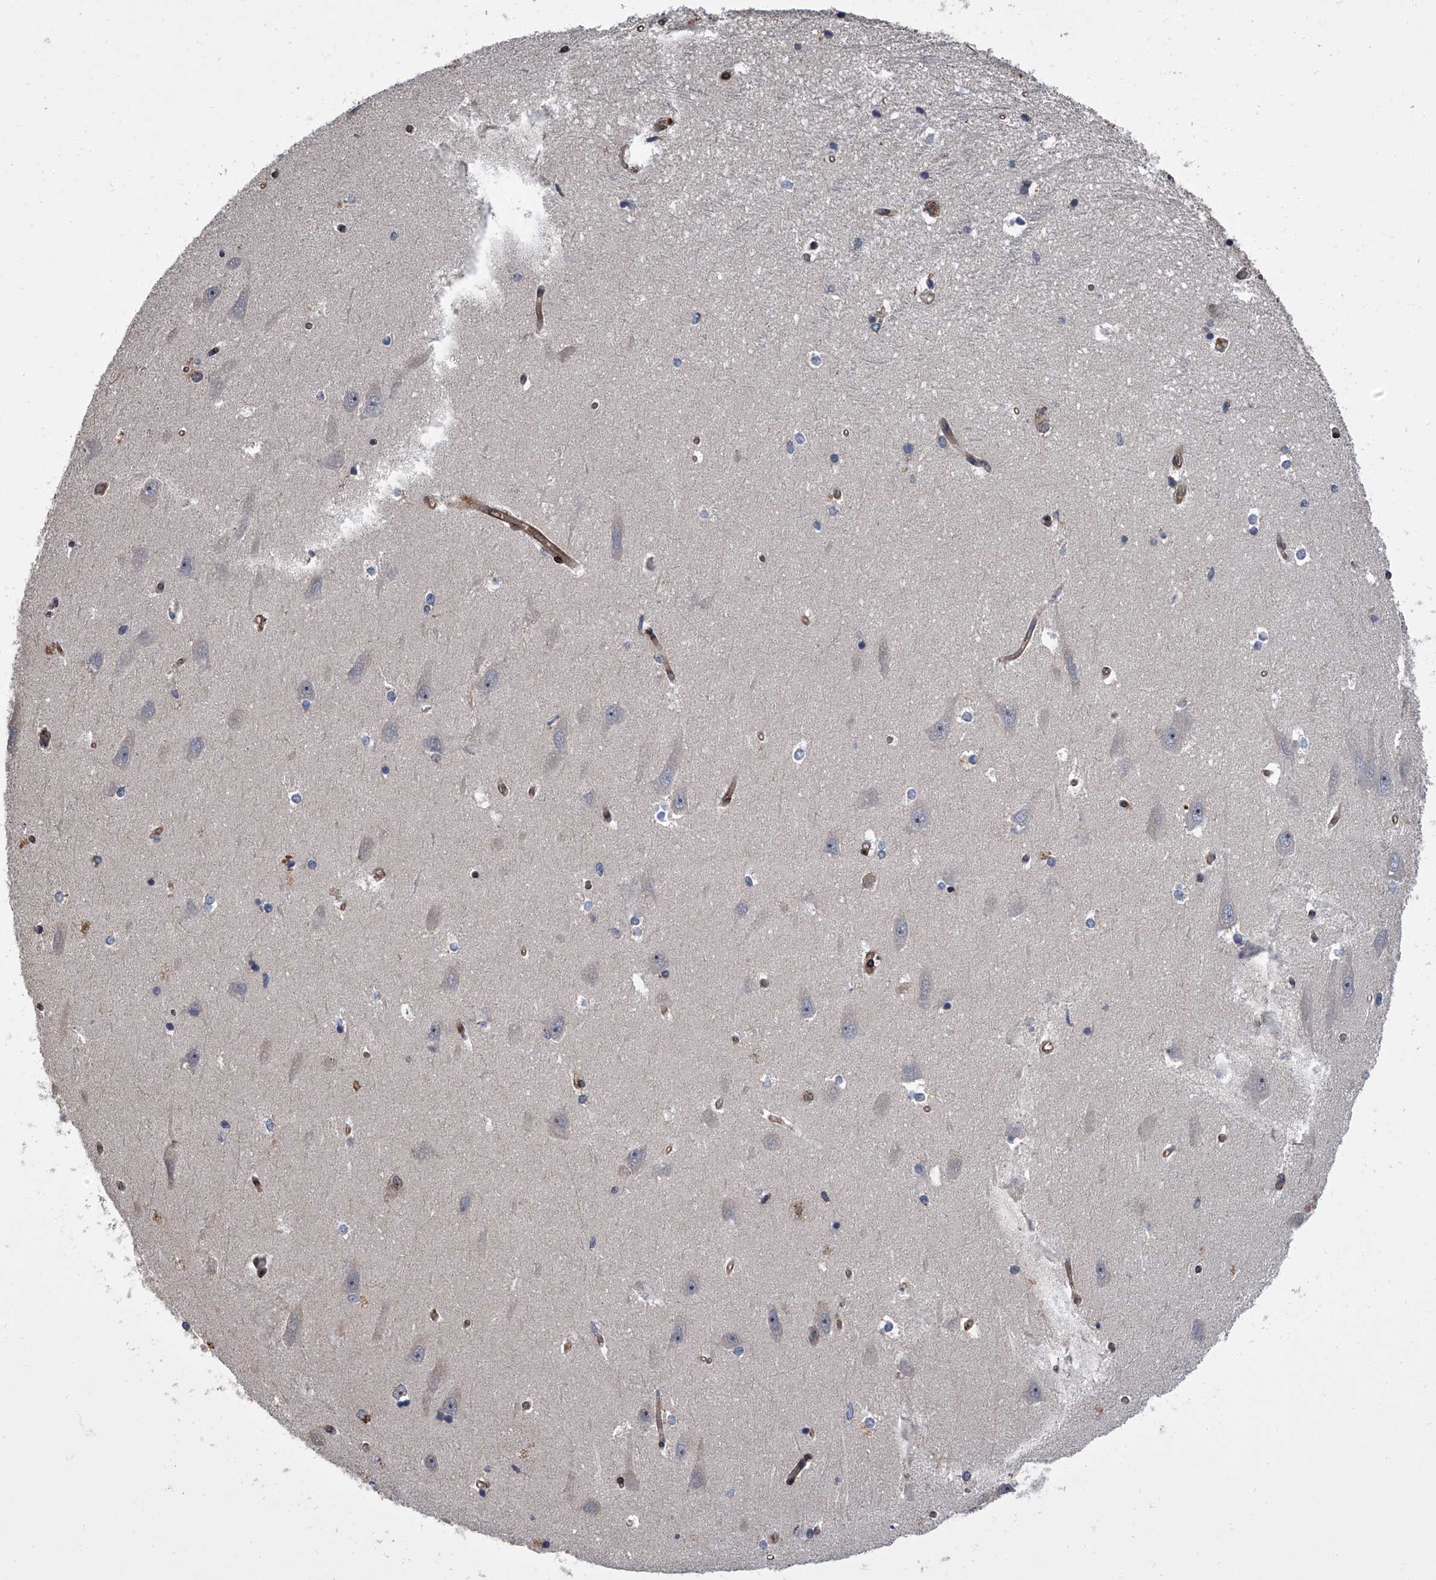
{"staining": {"intensity": "negative", "quantity": "none", "location": "none"}, "tissue": "hippocampus", "cell_type": "Glial cells", "image_type": "normal", "snomed": [{"axis": "morphology", "description": "Normal tissue, NOS"}, {"axis": "topography", "description": "Hippocampus"}], "caption": "This is a micrograph of IHC staining of unremarkable hippocampus, which shows no expression in glial cells. (Stains: DAB IHC with hematoxylin counter stain, Microscopy: brightfield microscopy at high magnification).", "gene": "LRRC8C", "patient": {"sex": "male", "age": 45}}